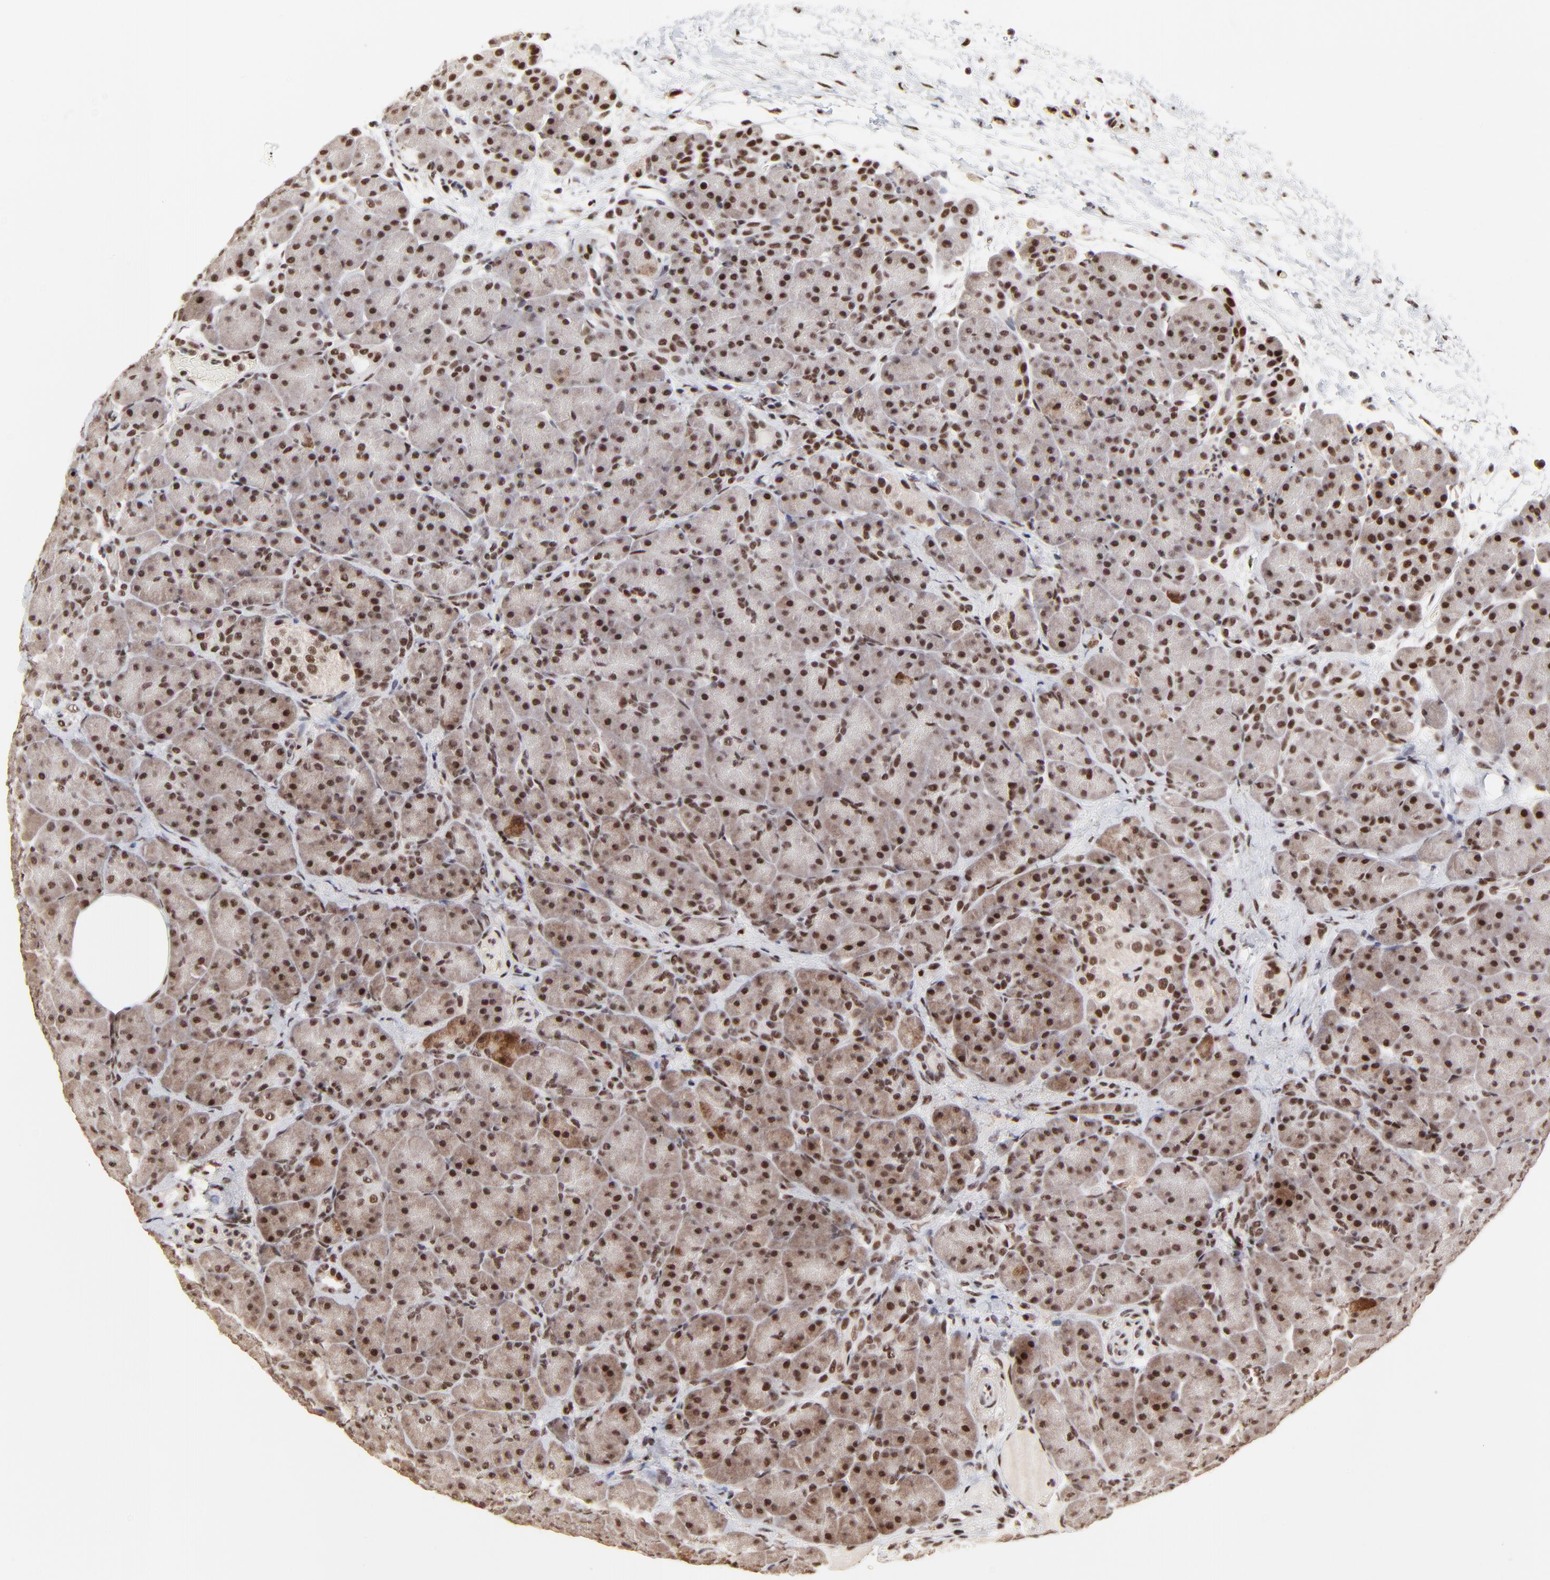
{"staining": {"intensity": "moderate", "quantity": ">75%", "location": "cytoplasmic/membranous,nuclear"}, "tissue": "pancreas", "cell_type": "Exocrine glandular cells", "image_type": "normal", "snomed": [{"axis": "morphology", "description": "Normal tissue, NOS"}, {"axis": "topography", "description": "Pancreas"}], "caption": "Brown immunohistochemical staining in unremarkable pancreas demonstrates moderate cytoplasmic/membranous,nuclear positivity in about >75% of exocrine glandular cells.", "gene": "RBM22", "patient": {"sex": "male", "age": 66}}